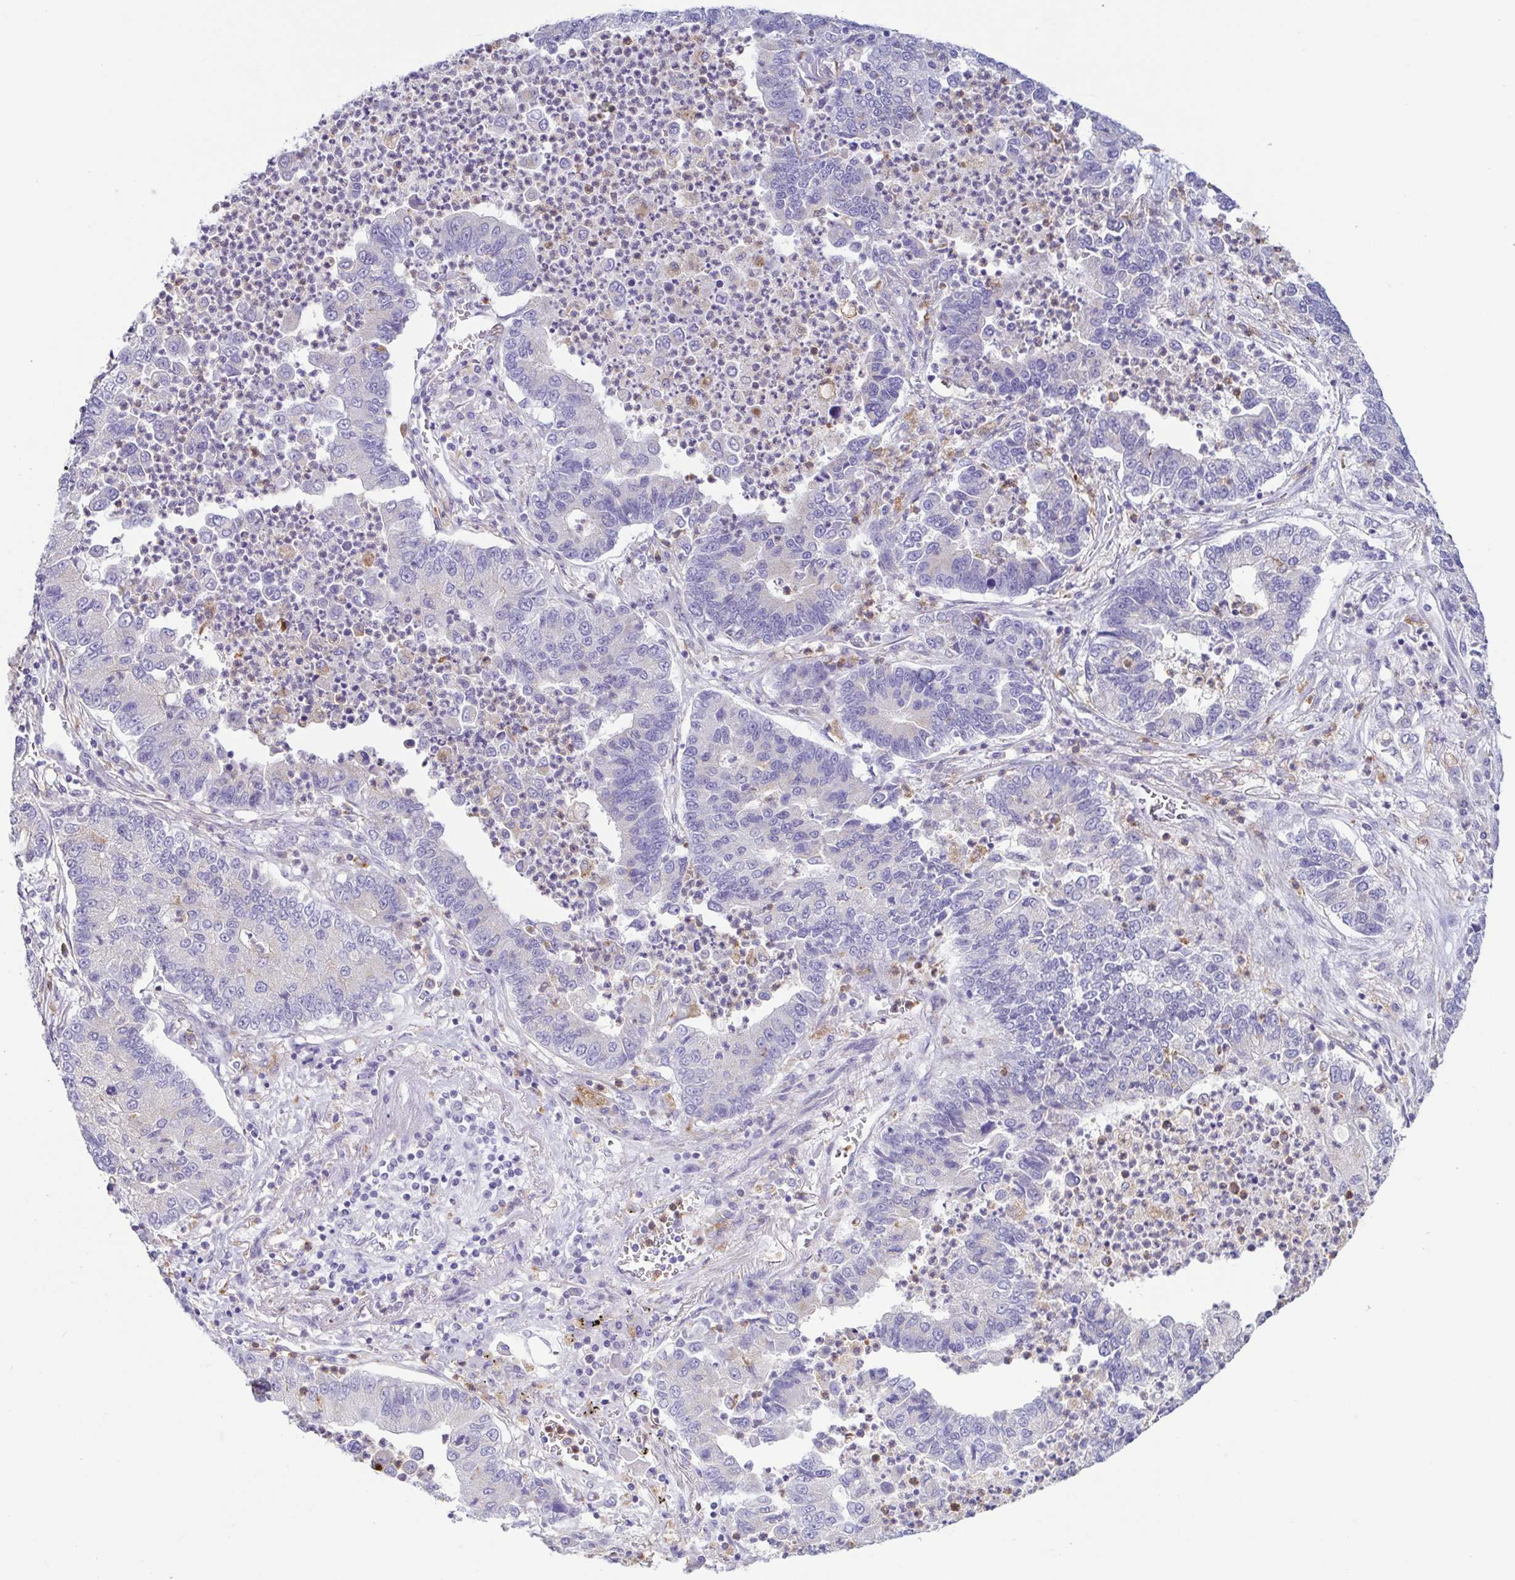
{"staining": {"intensity": "negative", "quantity": "none", "location": "none"}, "tissue": "lung cancer", "cell_type": "Tumor cells", "image_type": "cancer", "snomed": [{"axis": "morphology", "description": "Adenocarcinoma, NOS"}, {"axis": "topography", "description": "Lung"}], "caption": "Tumor cells are negative for protein expression in human adenocarcinoma (lung).", "gene": "ATP6V1G2", "patient": {"sex": "female", "age": 57}}